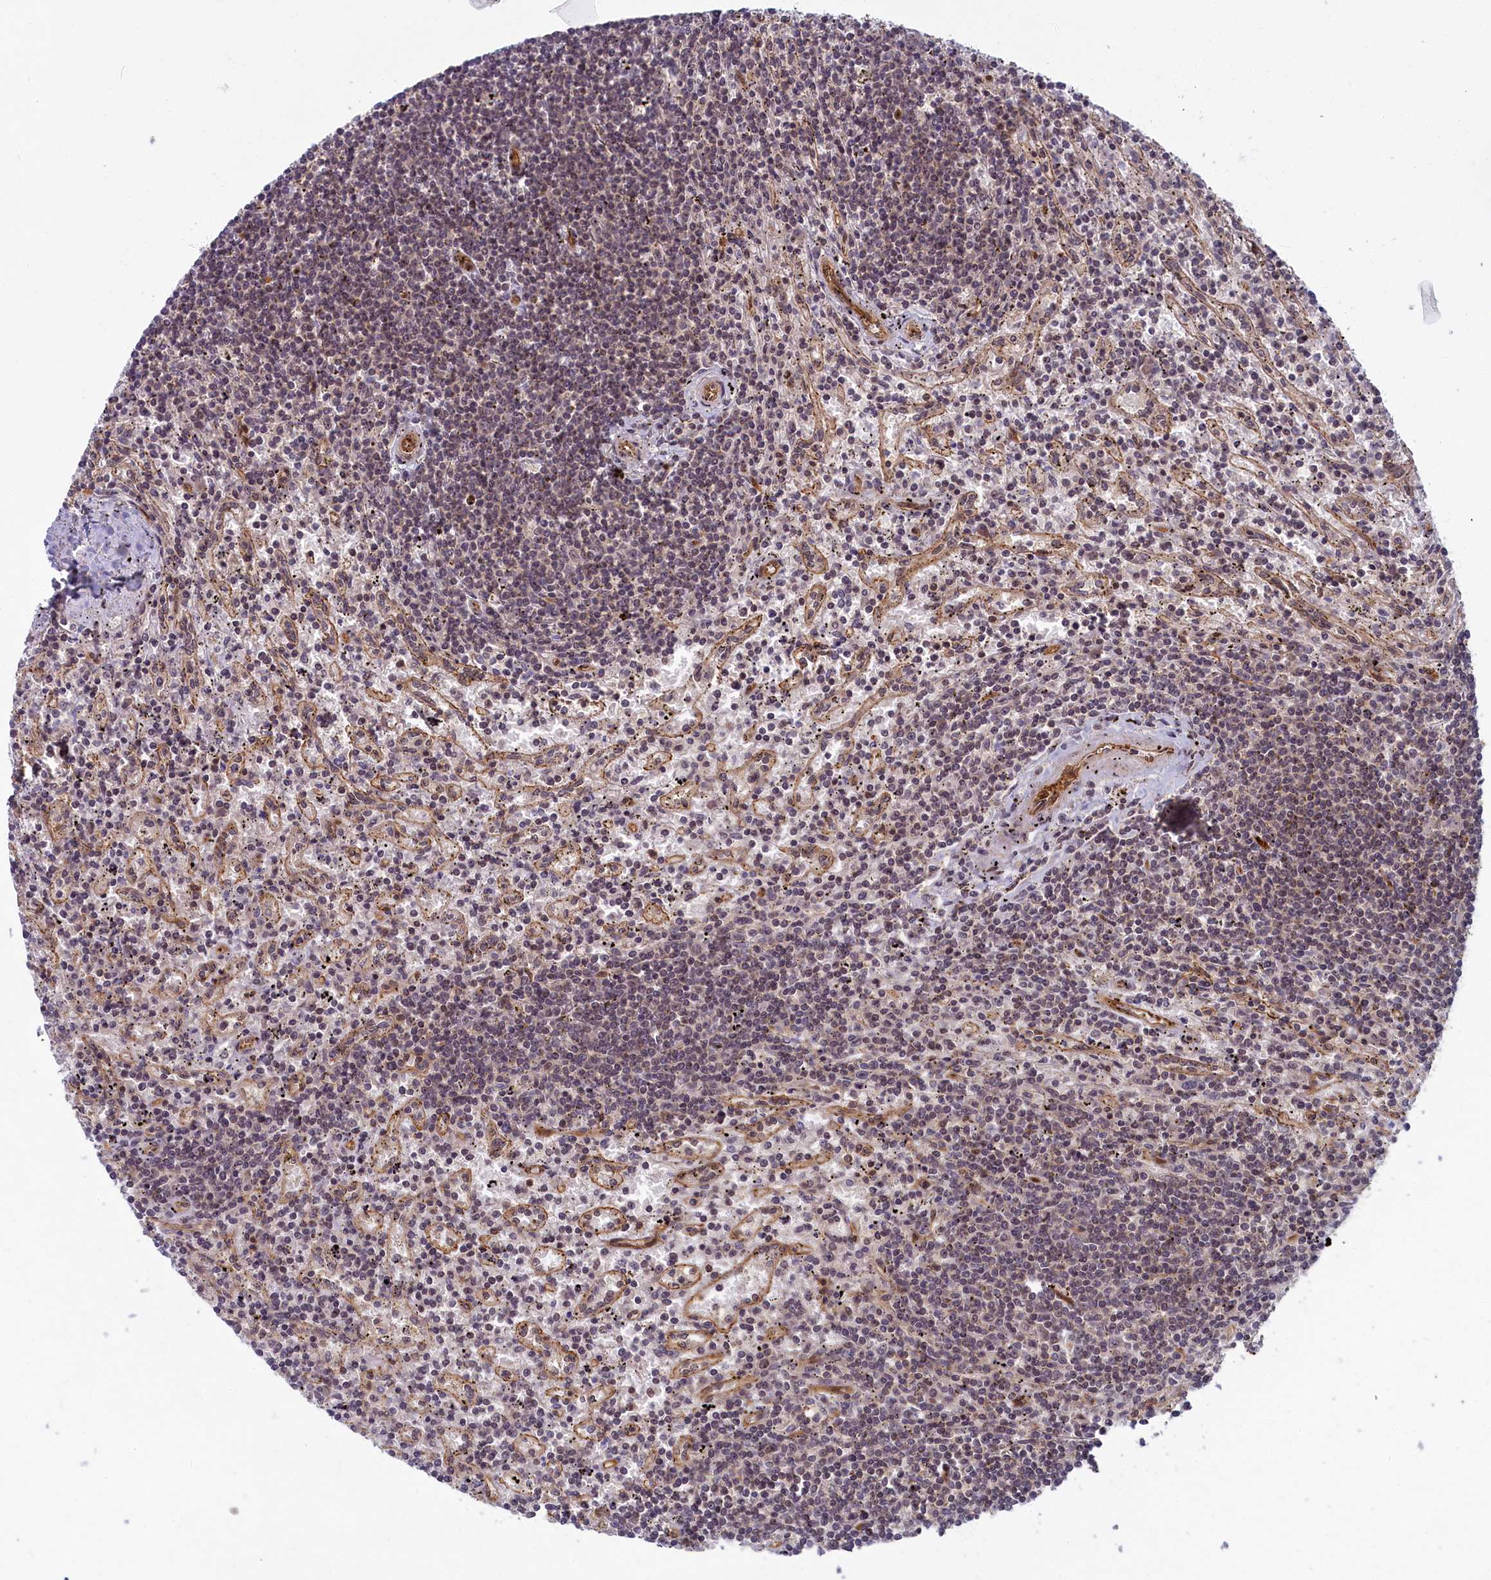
{"staining": {"intensity": "weak", "quantity": "<25%", "location": "cytoplasmic/membranous,nuclear"}, "tissue": "lymphoma", "cell_type": "Tumor cells", "image_type": "cancer", "snomed": [{"axis": "morphology", "description": "Malignant lymphoma, non-Hodgkin's type, Low grade"}, {"axis": "topography", "description": "Spleen"}], "caption": "A high-resolution photomicrograph shows immunohistochemistry (IHC) staining of malignant lymphoma, non-Hodgkin's type (low-grade), which exhibits no significant staining in tumor cells.", "gene": "SNRK", "patient": {"sex": "male", "age": 76}}